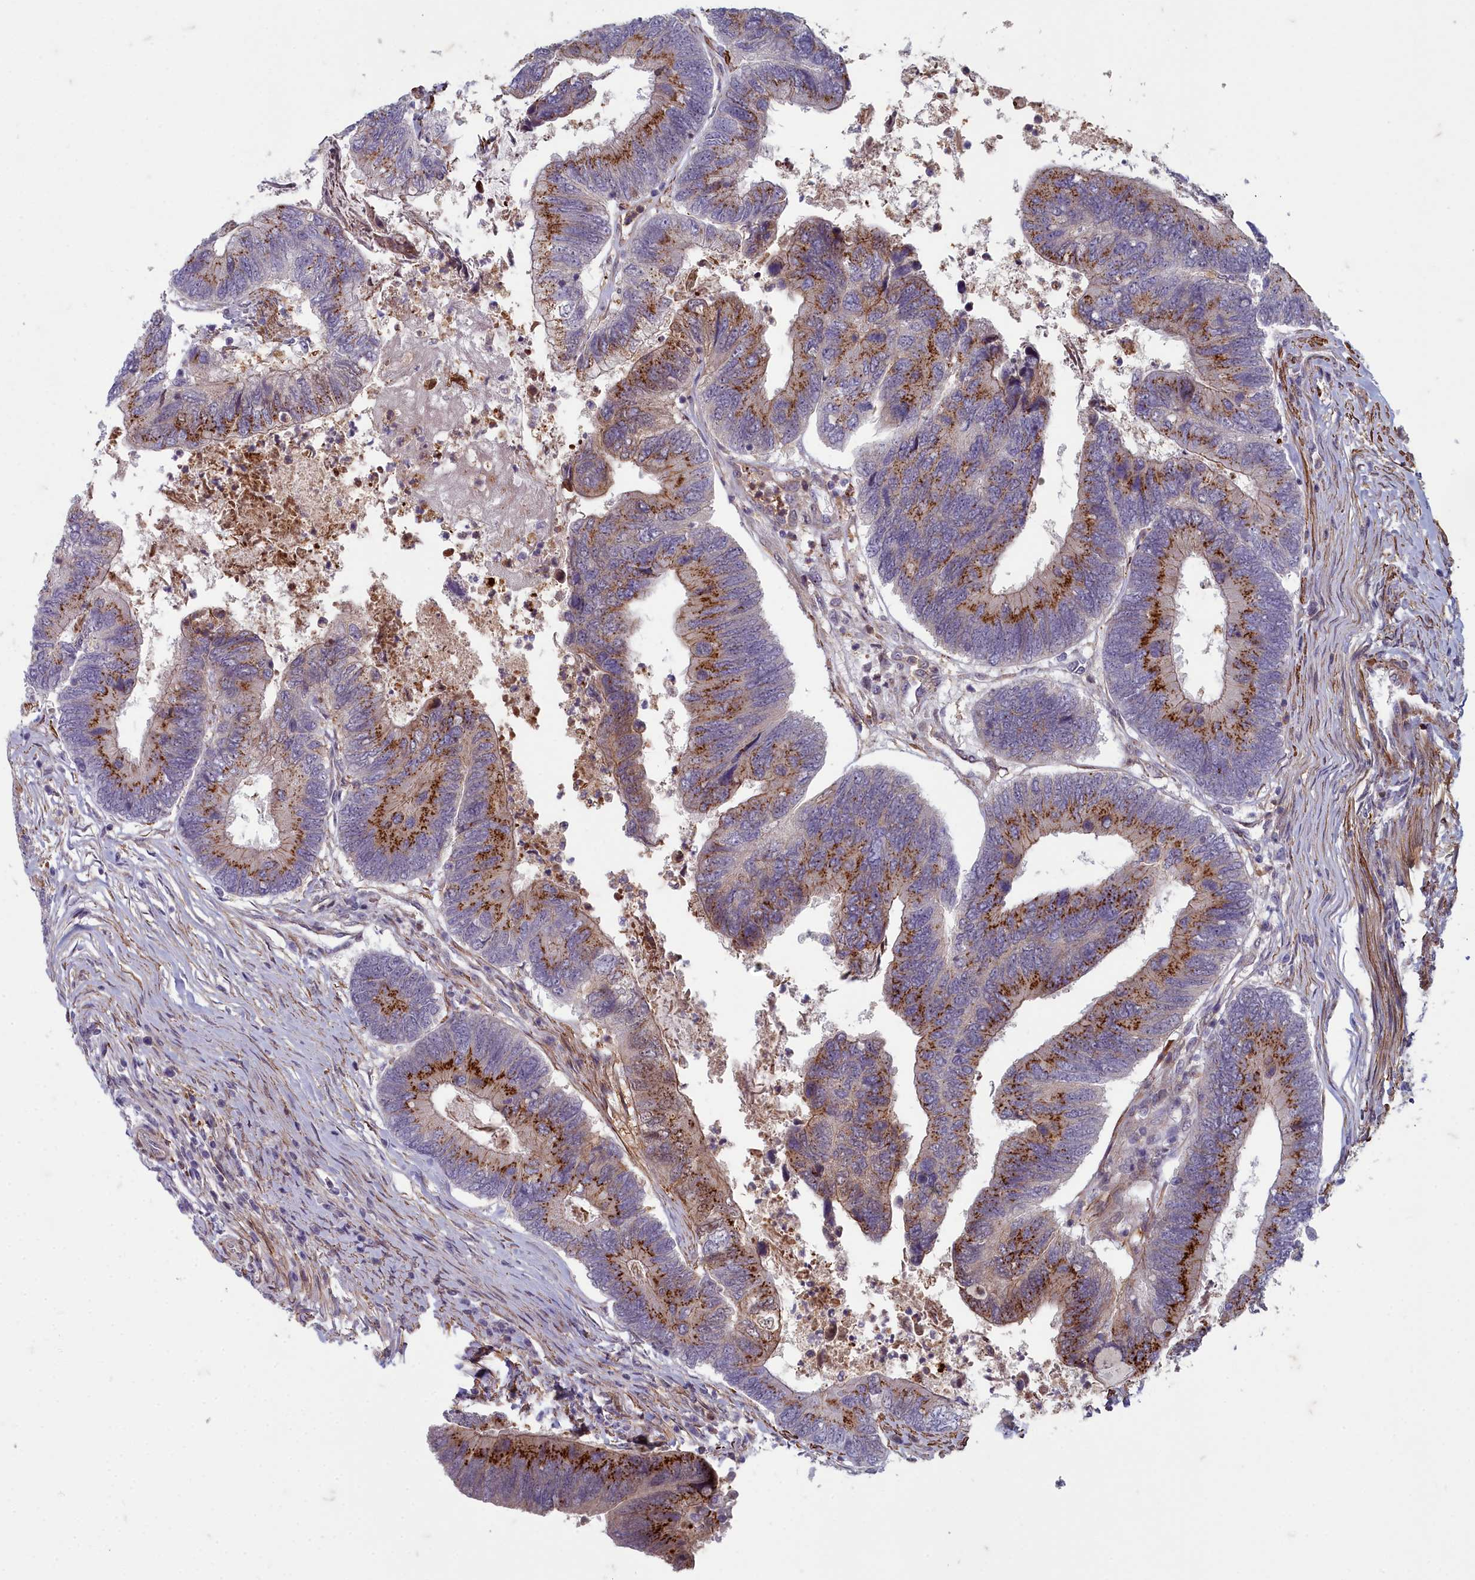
{"staining": {"intensity": "strong", "quantity": ">75%", "location": "cytoplasmic/membranous"}, "tissue": "colorectal cancer", "cell_type": "Tumor cells", "image_type": "cancer", "snomed": [{"axis": "morphology", "description": "Adenocarcinoma, NOS"}, {"axis": "topography", "description": "Colon"}], "caption": "Human colorectal cancer stained with a protein marker demonstrates strong staining in tumor cells.", "gene": "ZNF626", "patient": {"sex": "female", "age": 67}}